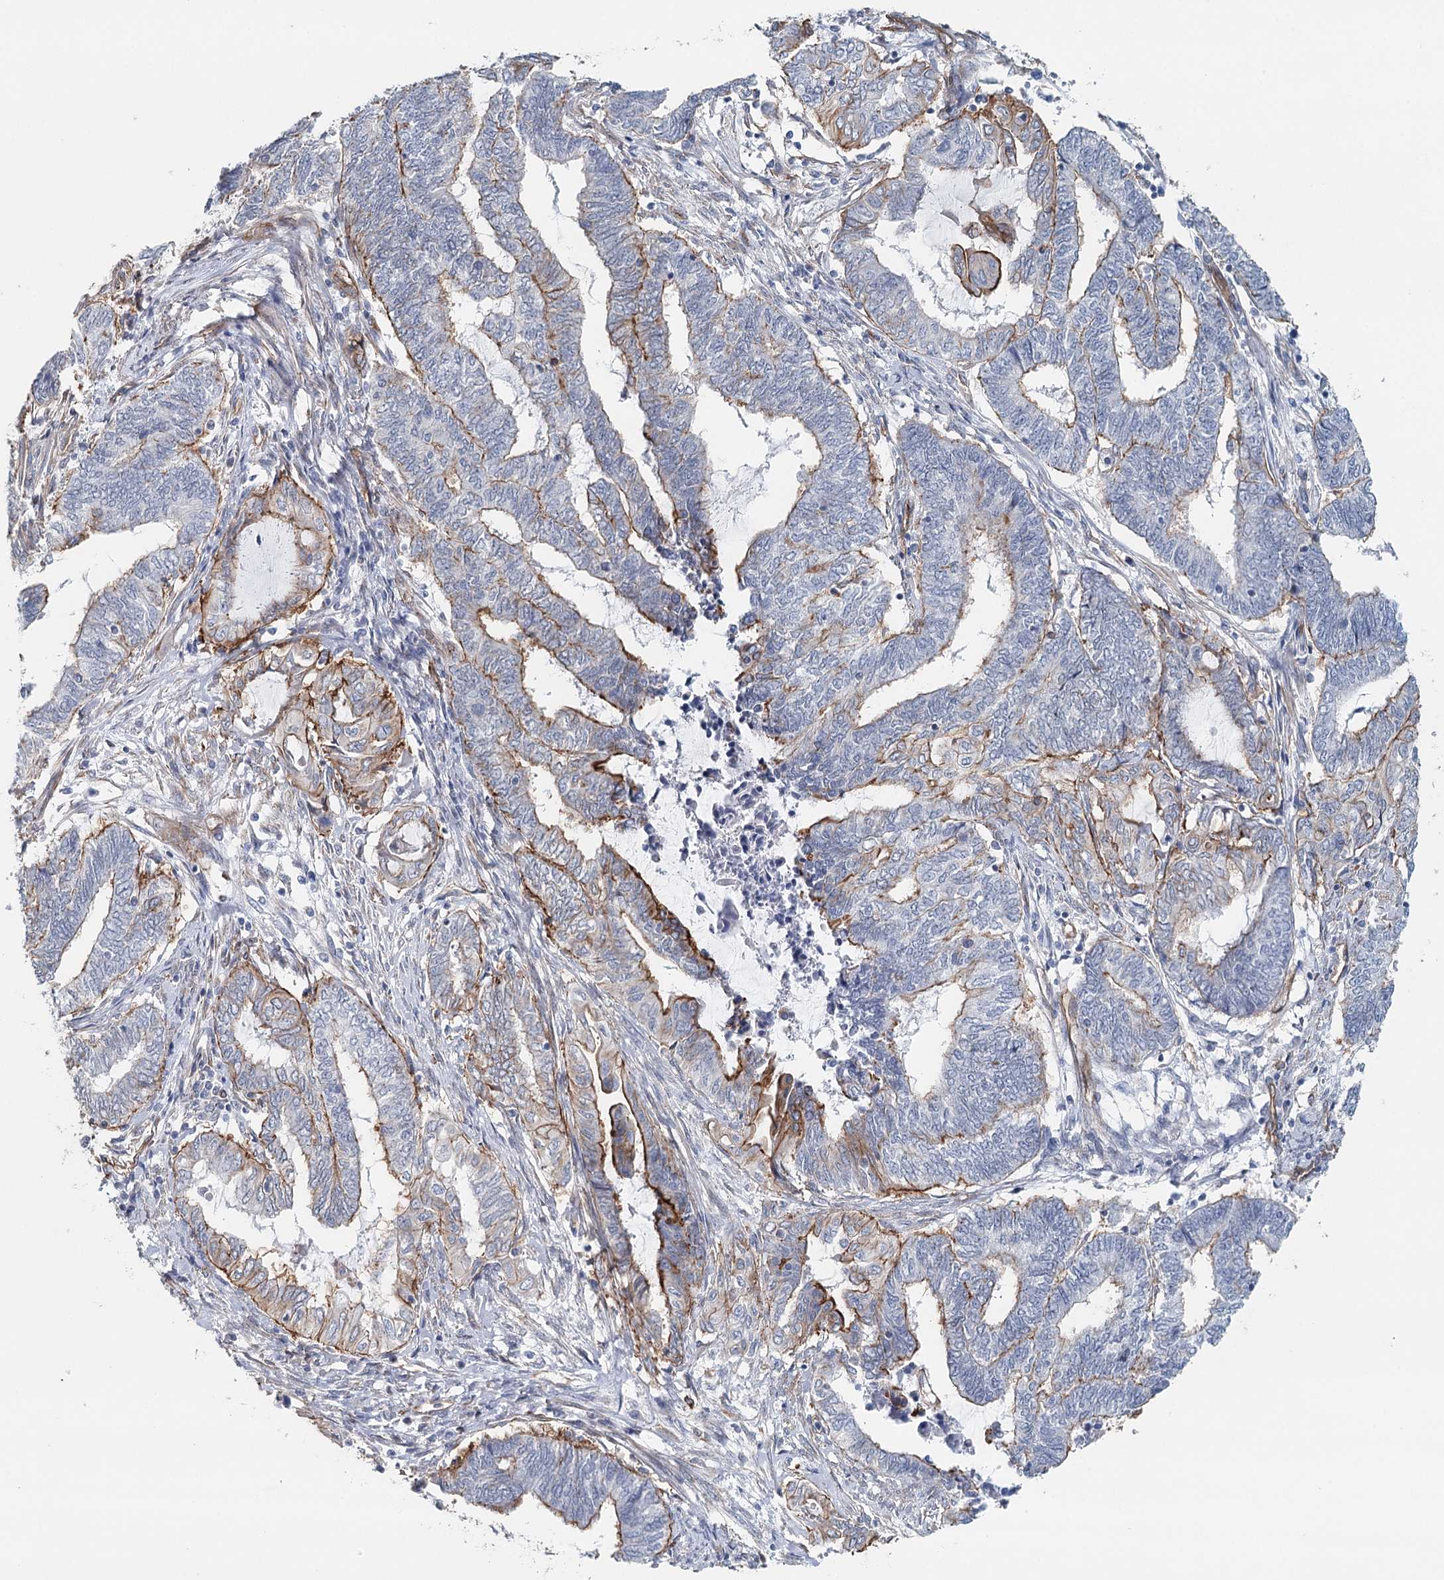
{"staining": {"intensity": "moderate", "quantity": "25%-75%", "location": "cytoplasmic/membranous"}, "tissue": "endometrial cancer", "cell_type": "Tumor cells", "image_type": "cancer", "snomed": [{"axis": "morphology", "description": "Adenocarcinoma, NOS"}, {"axis": "topography", "description": "Uterus"}, {"axis": "topography", "description": "Endometrium"}], "caption": "Endometrial adenocarcinoma tissue displays moderate cytoplasmic/membranous expression in about 25%-75% of tumor cells, visualized by immunohistochemistry. The staining is performed using DAB (3,3'-diaminobenzidine) brown chromogen to label protein expression. The nuclei are counter-stained blue using hematoxylin.", "gene": "SYNPO", "patient": {"sex": "female", "age": 70}}